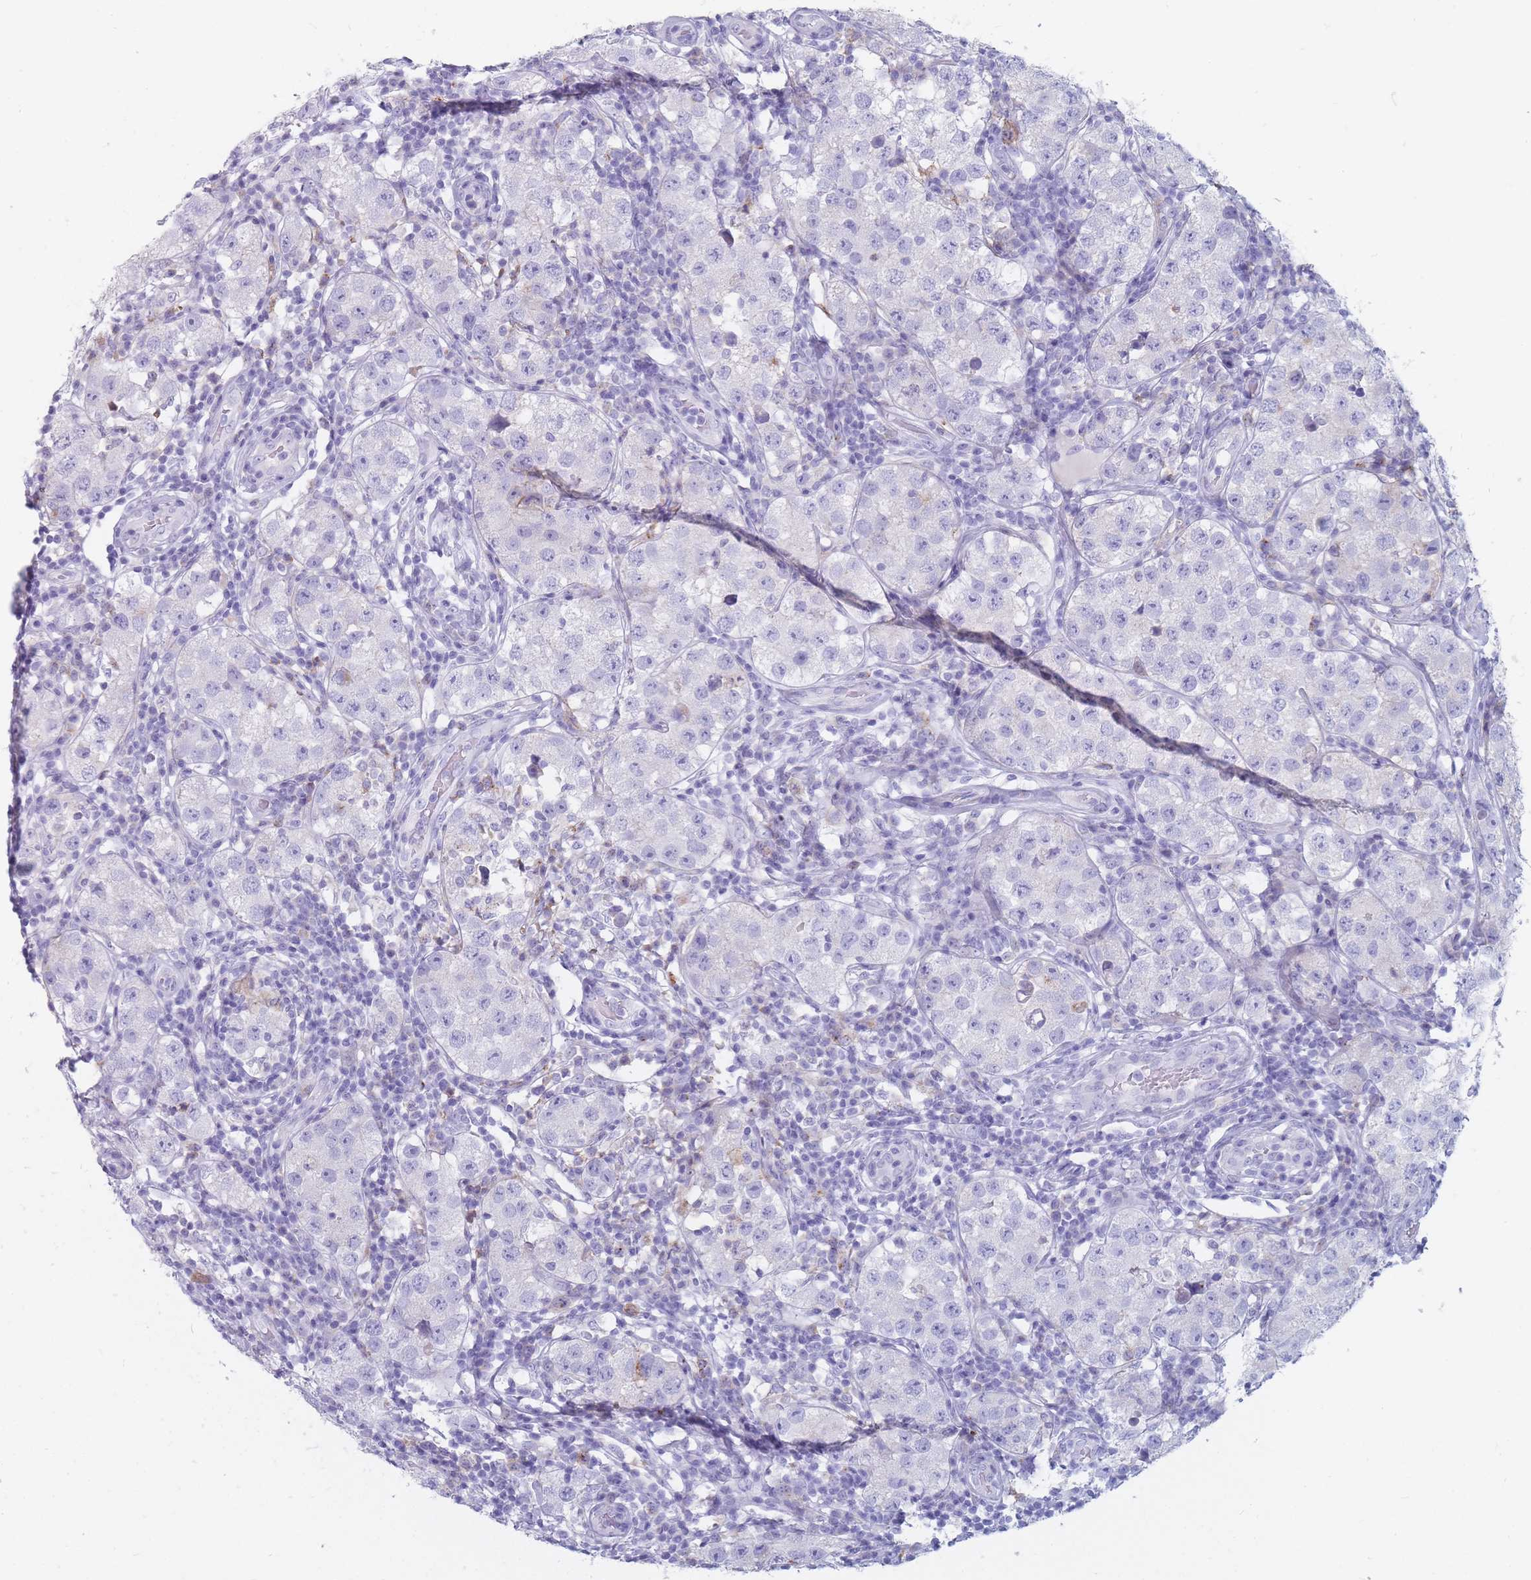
{"staining": {"intensity": "negative", "quantity": "none", "location": "none"}, "tissue": "testis cancer", "cell_type": "Tumor cells", "image_type": "cancer", "snomed": [{"axis": "morphology", "description": "Seminoma, NOS"}, {"axis": "topography", "description": "Testis"}], "caption": "Immunohistochemistry (IHC) histopathology image of human testis cancer (seminoma) stained for a protein (brown), which demonstrates no staining in tumor cells.", "gene": "ST3GAL5", "patient": {"sex": "male", "age": 34}}